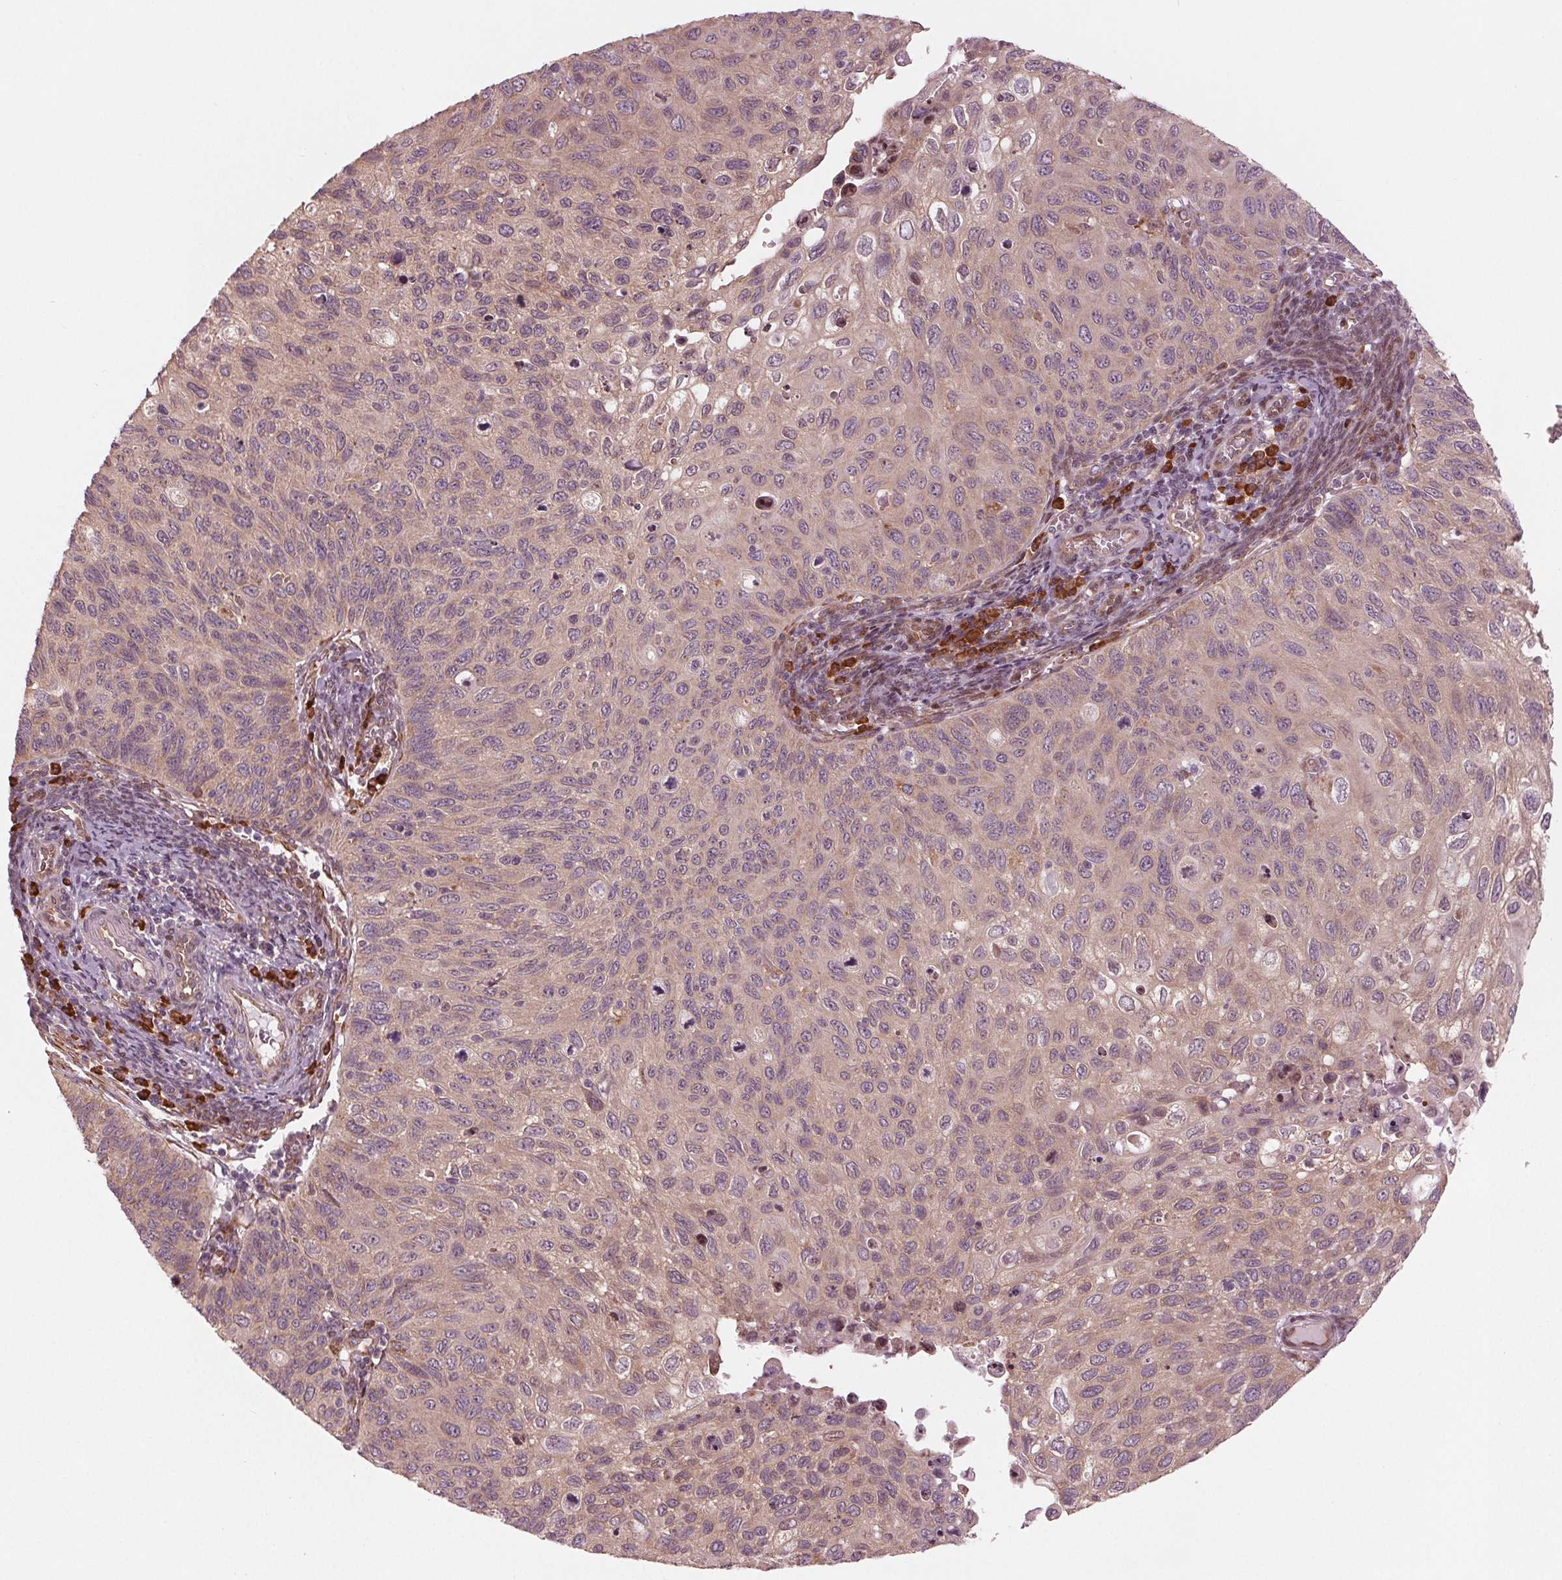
{"staining": {"intensity": "weak", "quantity": ">75%", "location": "cytoplasmic/membranous"}, "tissue": "cervical cancer", "cell_type": "Tumor cells", "image_type": "cancer", "snomed": [{"axis": "morphology", "description": "Squamous cell carcinoma, NOS"}, {"axis": "topography", "description": "Cervix"}], "caption": "This is an image of IHC staining of squamous cell carcinoma (cervical), which shows weak expression in the cytoplasmic/membranous of tumor cells.", "gene": "CMIP", "patient": {"sex": "female", "age": 70}}